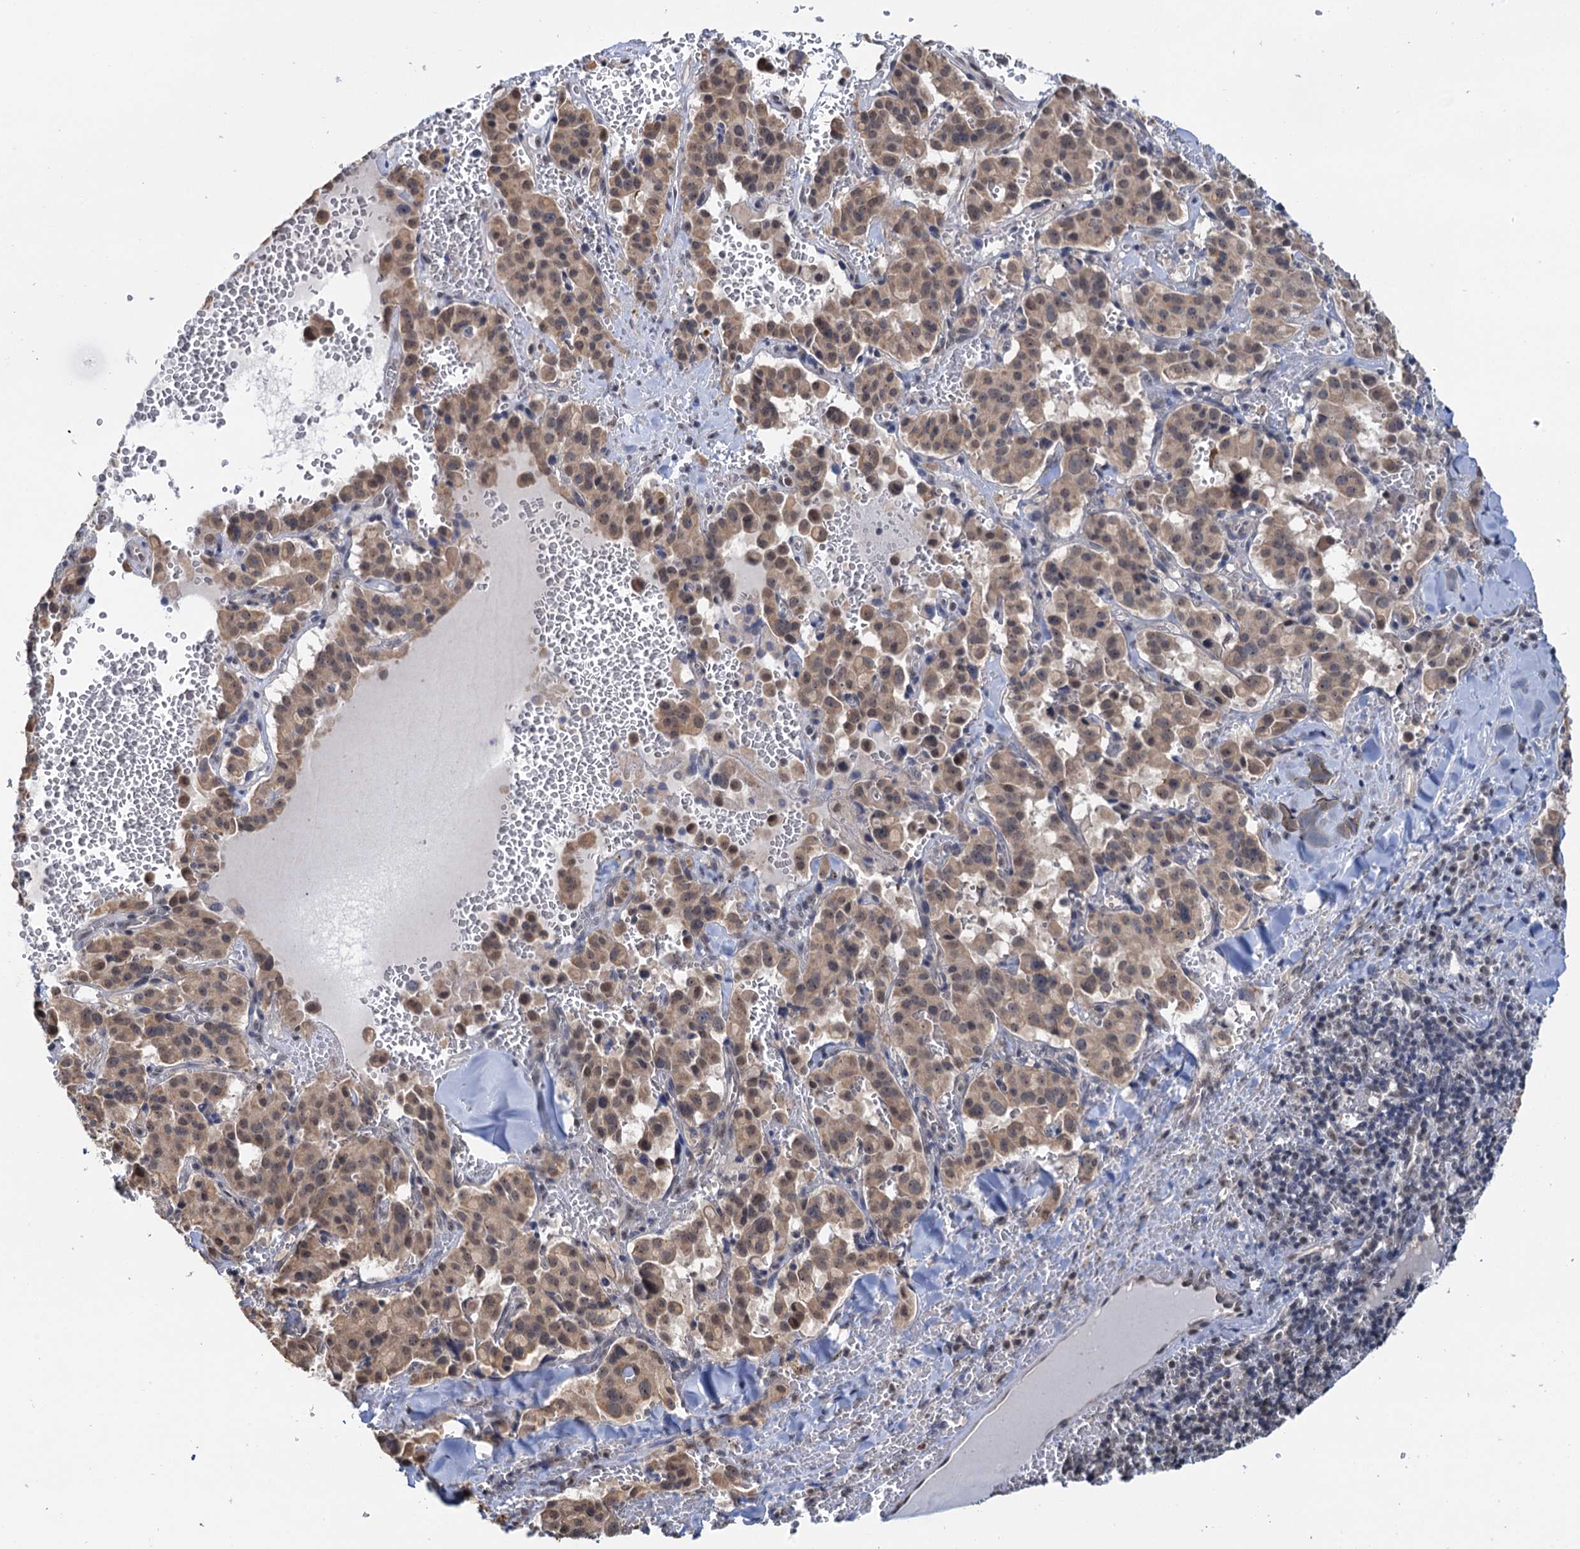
{"staining": {"intensity": "weak", "quantity": ">75%", "location": "cytoplasmic/membranous,nuclear"}, "tissue": "pancreatic cancer", "cell_type": "Tumor cells", "image_type": "cancer", "snomed": [{"axis": "morphology", "description": "Adenocarcinoma, NOS"}, {"axis": "topography", "description": "Pancreas"}], "caption": "A high-resolution histopathology image shows immunohistochemistry staining of pancreatic cancer (adenocarcinoma), which demonstrates weak cytoplasmic/membranous and nuclear positivity in about >75% of tumor cells. The staining was performed using DAB to visualize the protein expression in brown, while the nuclei were stained in blue with hematoxylin (Magnification: 20x).", "gene": "NAT10", "patient": {"sex": "male", "age": 65}}